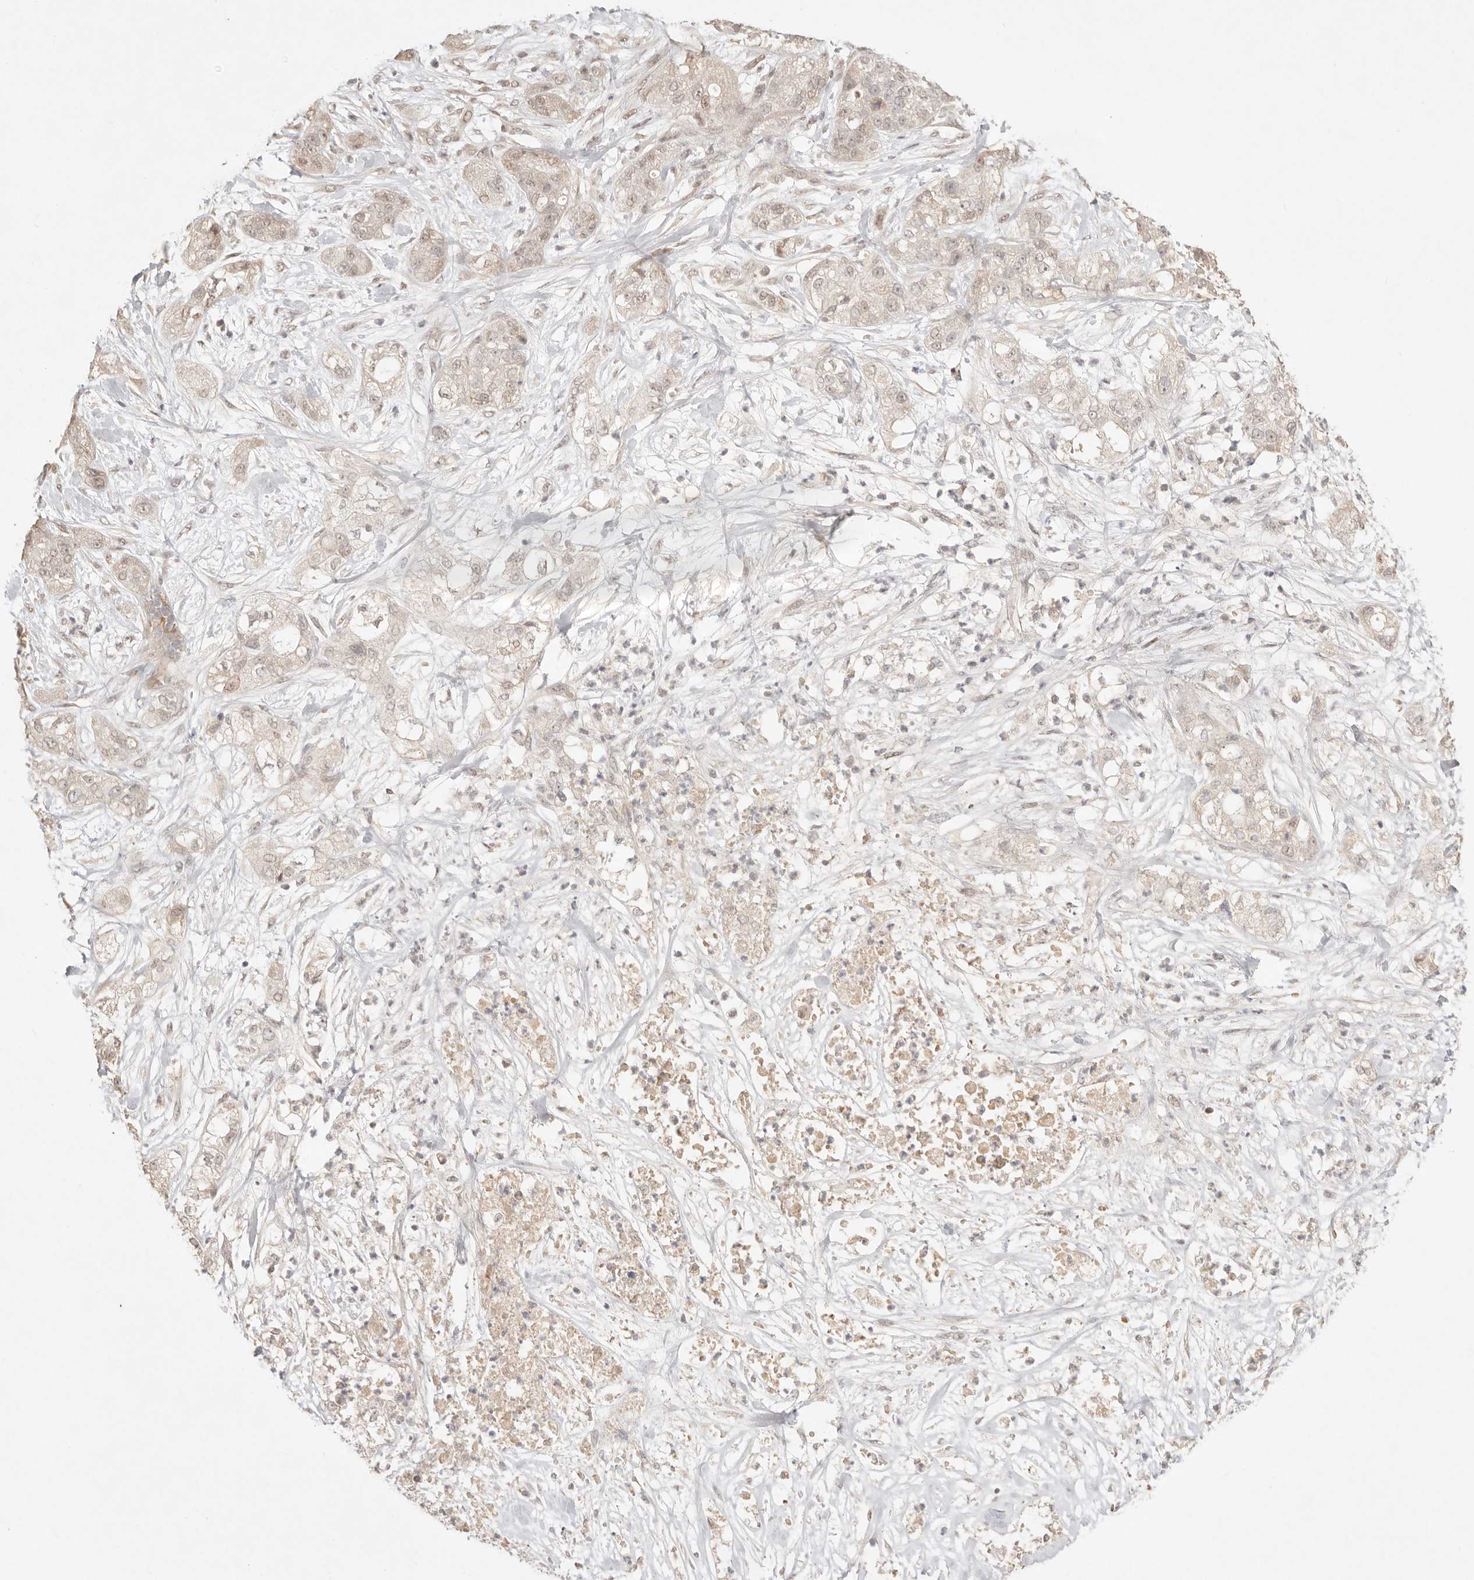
{"staining": {"intensity": "weak", "quantity": ">75%", "location": "nuclear"}, "tissue": "pancreatic cancer", "cell_type": "Tumor cells", "image_type": "cancer", "snomed": [{"axis": "morphology", "description": "Adenocarcinoma, NOS"}, {"axis": "topography", "description": "Pancreas"}], "caption": "Pancreatic cancer stained with DAB (3,3'-diaminobenzidine) immunohistochemistry (IHC) reveals low levels of weak nuclear staining in approximately >75% of tumor cells.", "gene": "MEP1A", "patient": {"sex": "female", "age": 78}}